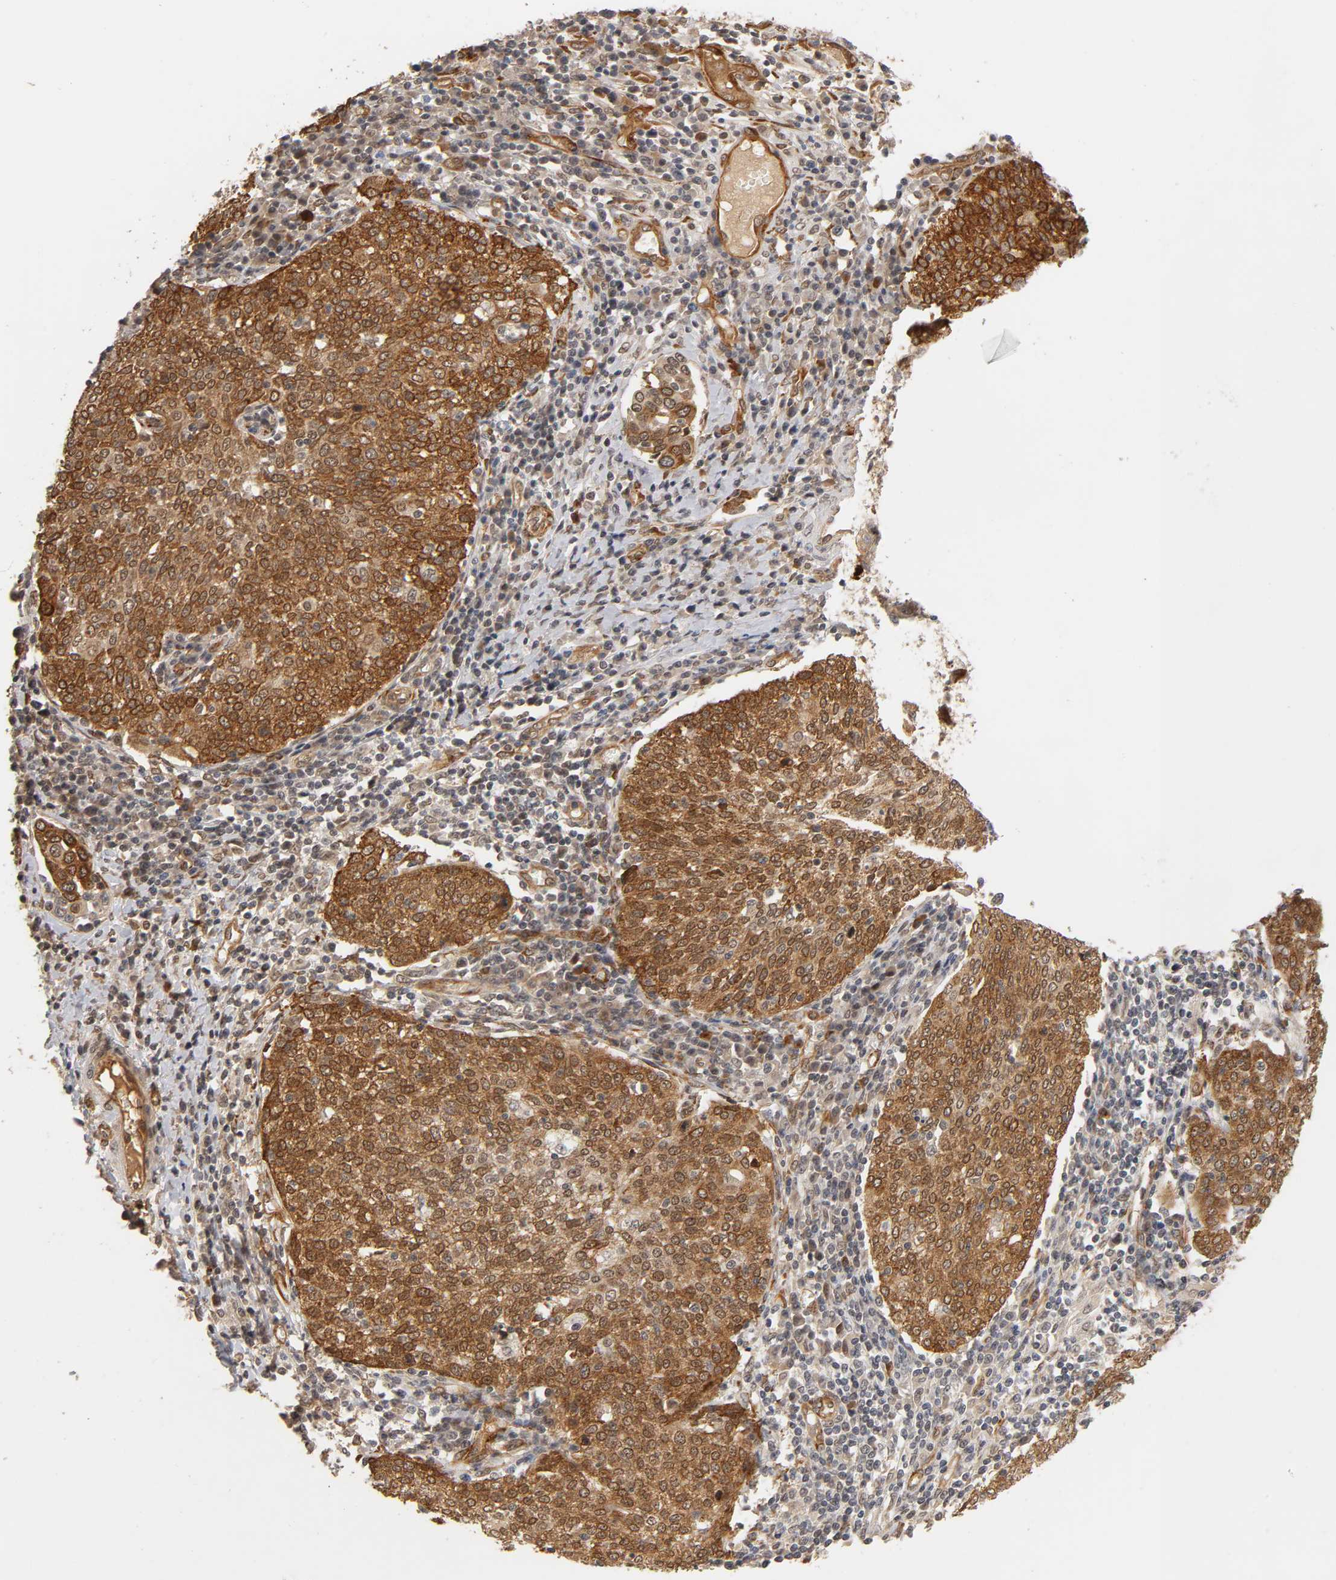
{"staining": {"intensity": "strong", "quantity": ">75%", "location": "cytoplasmic/membranous"}, "tissue": "cervical cancer", "cell_type": "Tumor cells", "image_type": "cancer", "snomed": [{"axis": "morphology", "description": "Squamous cell carcinoma, NOS"}, {"axis": "topography", "description": "Cervix"}], "caption": "The immunohistochemical stain highlights strong cytoplasmic/membranous staining in tumor cells of cervical cancer tissue.", "gene": "LAMB1", "patient": {"sex": "female", "age": 40}}